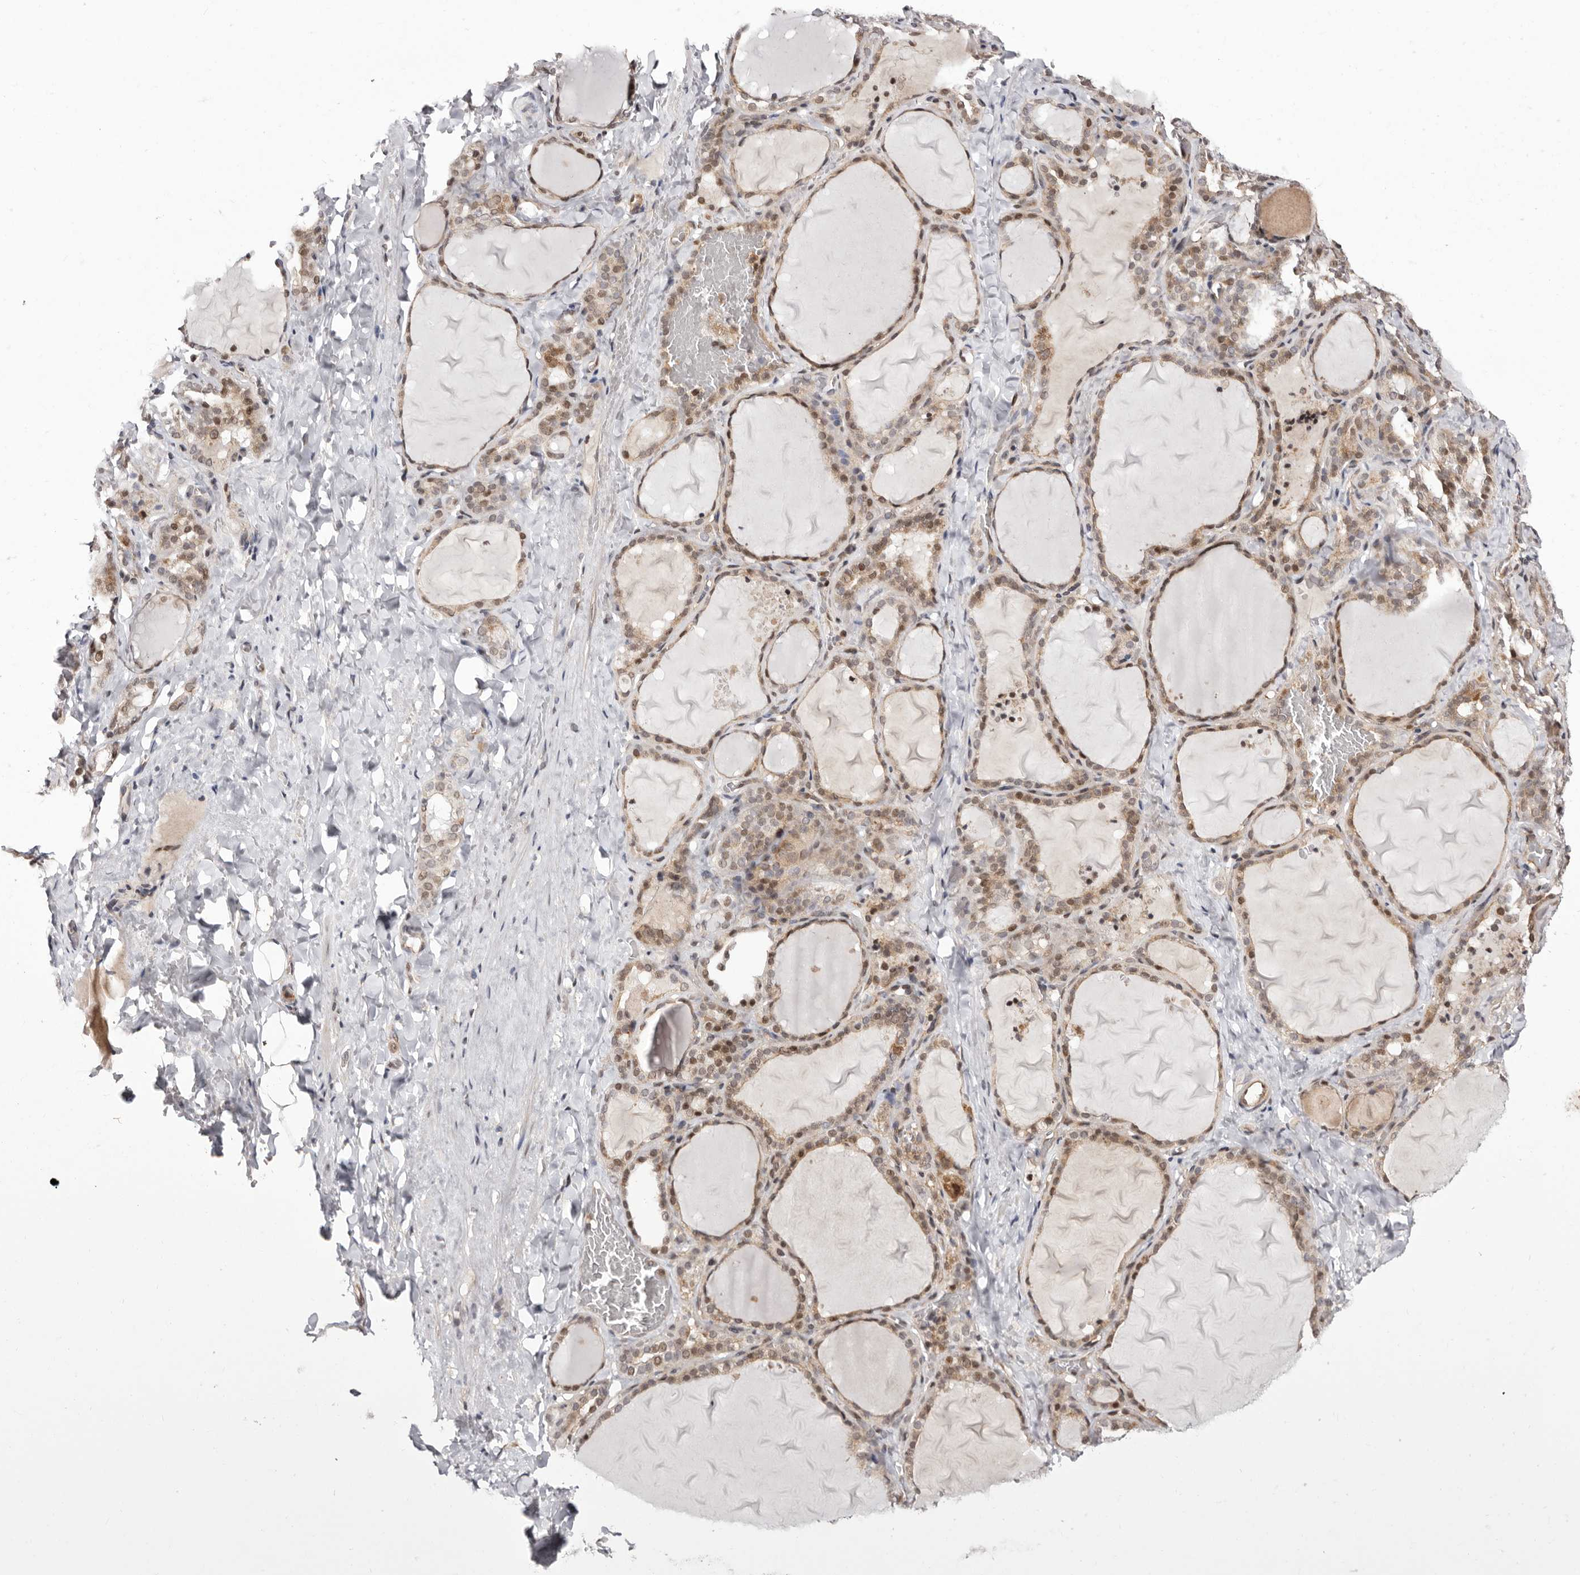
{"staining": {"intensity": "moderate", "quantity": ">75%", "location": "cytoplasmic/membranous,nuclear"}, "tissue": "thyroid gland", "cell_type": "Glandular cells", "image_type": "normal", "snomed": [{"axis": "morphology", "description": "Normal tissue, NOS"}, {"axis": "topography", "description": "Thyroid gland"}], "caption": "Brown immunohistochemical staining in unremarkable human thyroid gland shows moderate cytoplasmic/membranous,nuclear staining in about >75% of glandular cells.", "gene": "GLRX3", "patient": {"sex": "female", "age": 22}}